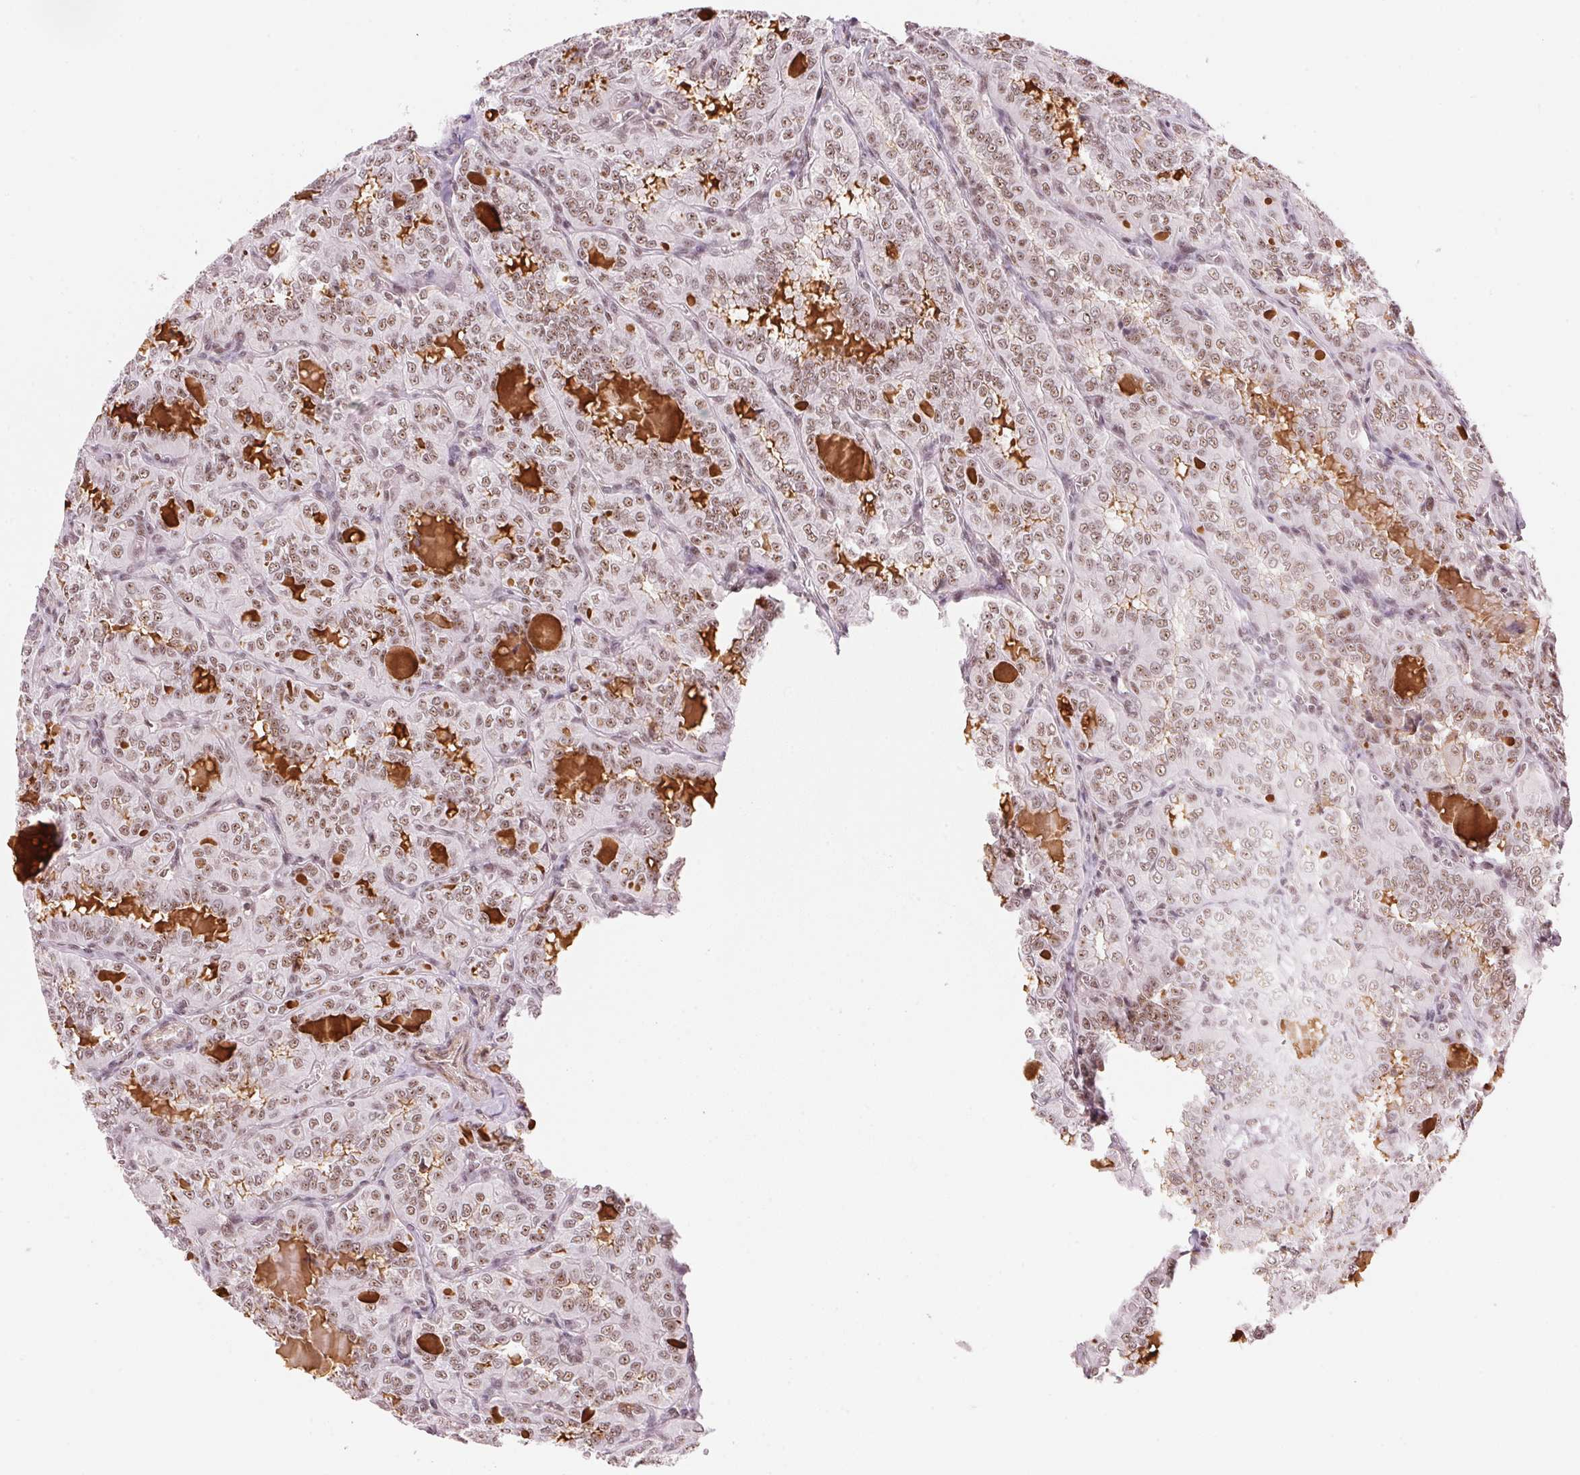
{"staining": {"intensity": "weak", "quantity": ">75%", "location": "nuclear"}, "tissue": "thyroid cancer", "cell_type": "Tumor cells", "image_type": "cancer", "snomed": [{"axis": "morphology", "description": "Papillary adenocarcinoma, NOS"}, {"axis": "topography", "description": "Thyroid gland"}], "caption": "Immunohistochemical staining of papillary adenocarcinoma (thyroid) demonstrates low levels of weak nuclear expression in about >75% of tumor cells. Nuclei are stained in blue.", "gene": "HNRNPDL", "patient": {"sex": "female", "age": 41}}